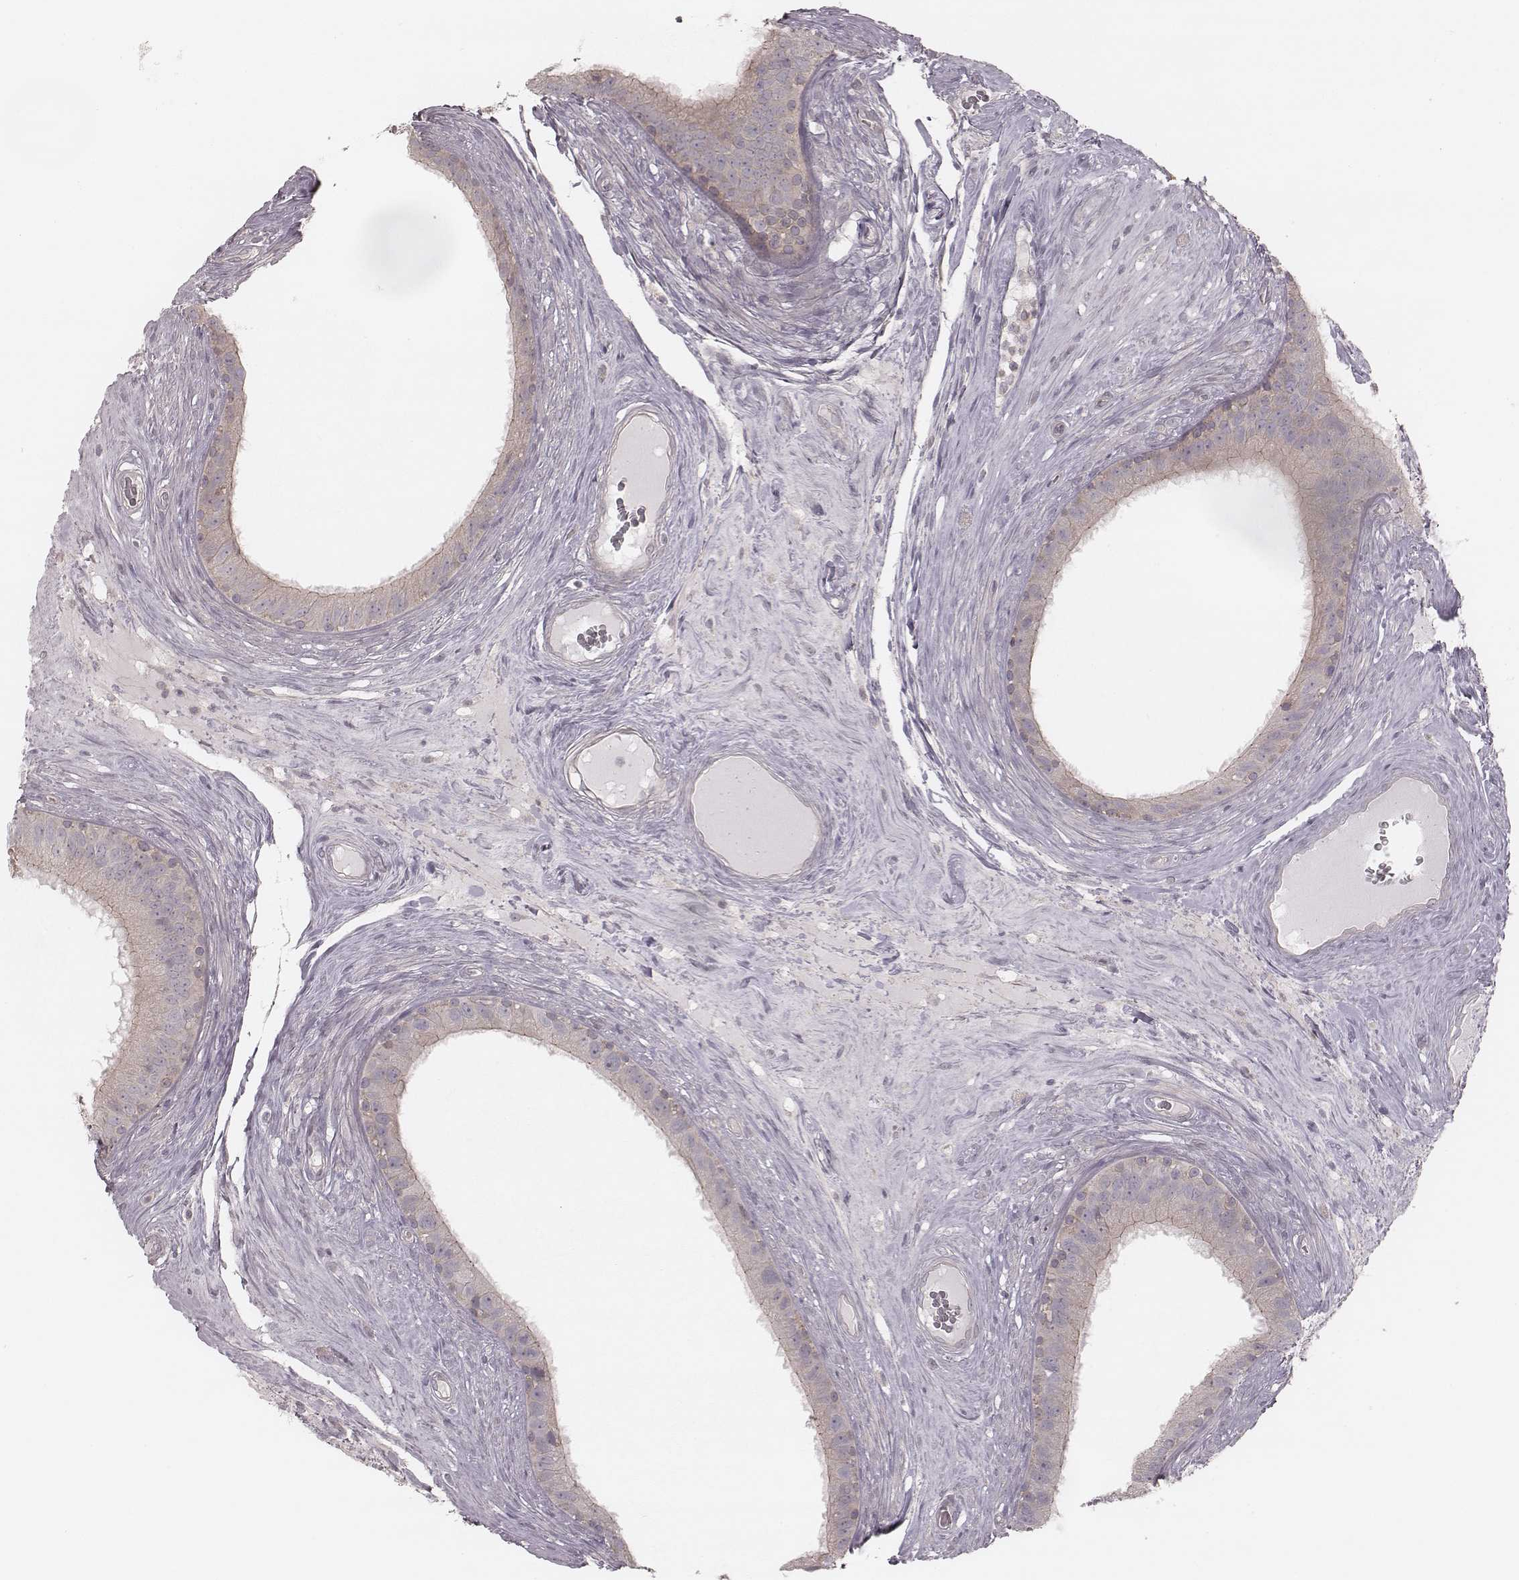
{"staining": {"intensity": "weak", "quantity": "<25%", "location": "cytoplasmic/membranous"}, "tissue": "epididymis", "cell_type": "Glandular cells", "image_type": "normal", "snomed": [{"axis": "morphology", "description": "Normal tissue, NOS"}, {"axis": "topography", "description": "Epididymis"}], "caption": "This is an immunohistochemistry image of benign epididymis. There is no staining in glandular cells.", "gene": "TDRD5", "patient": {"sex": "male", "age": 59}}